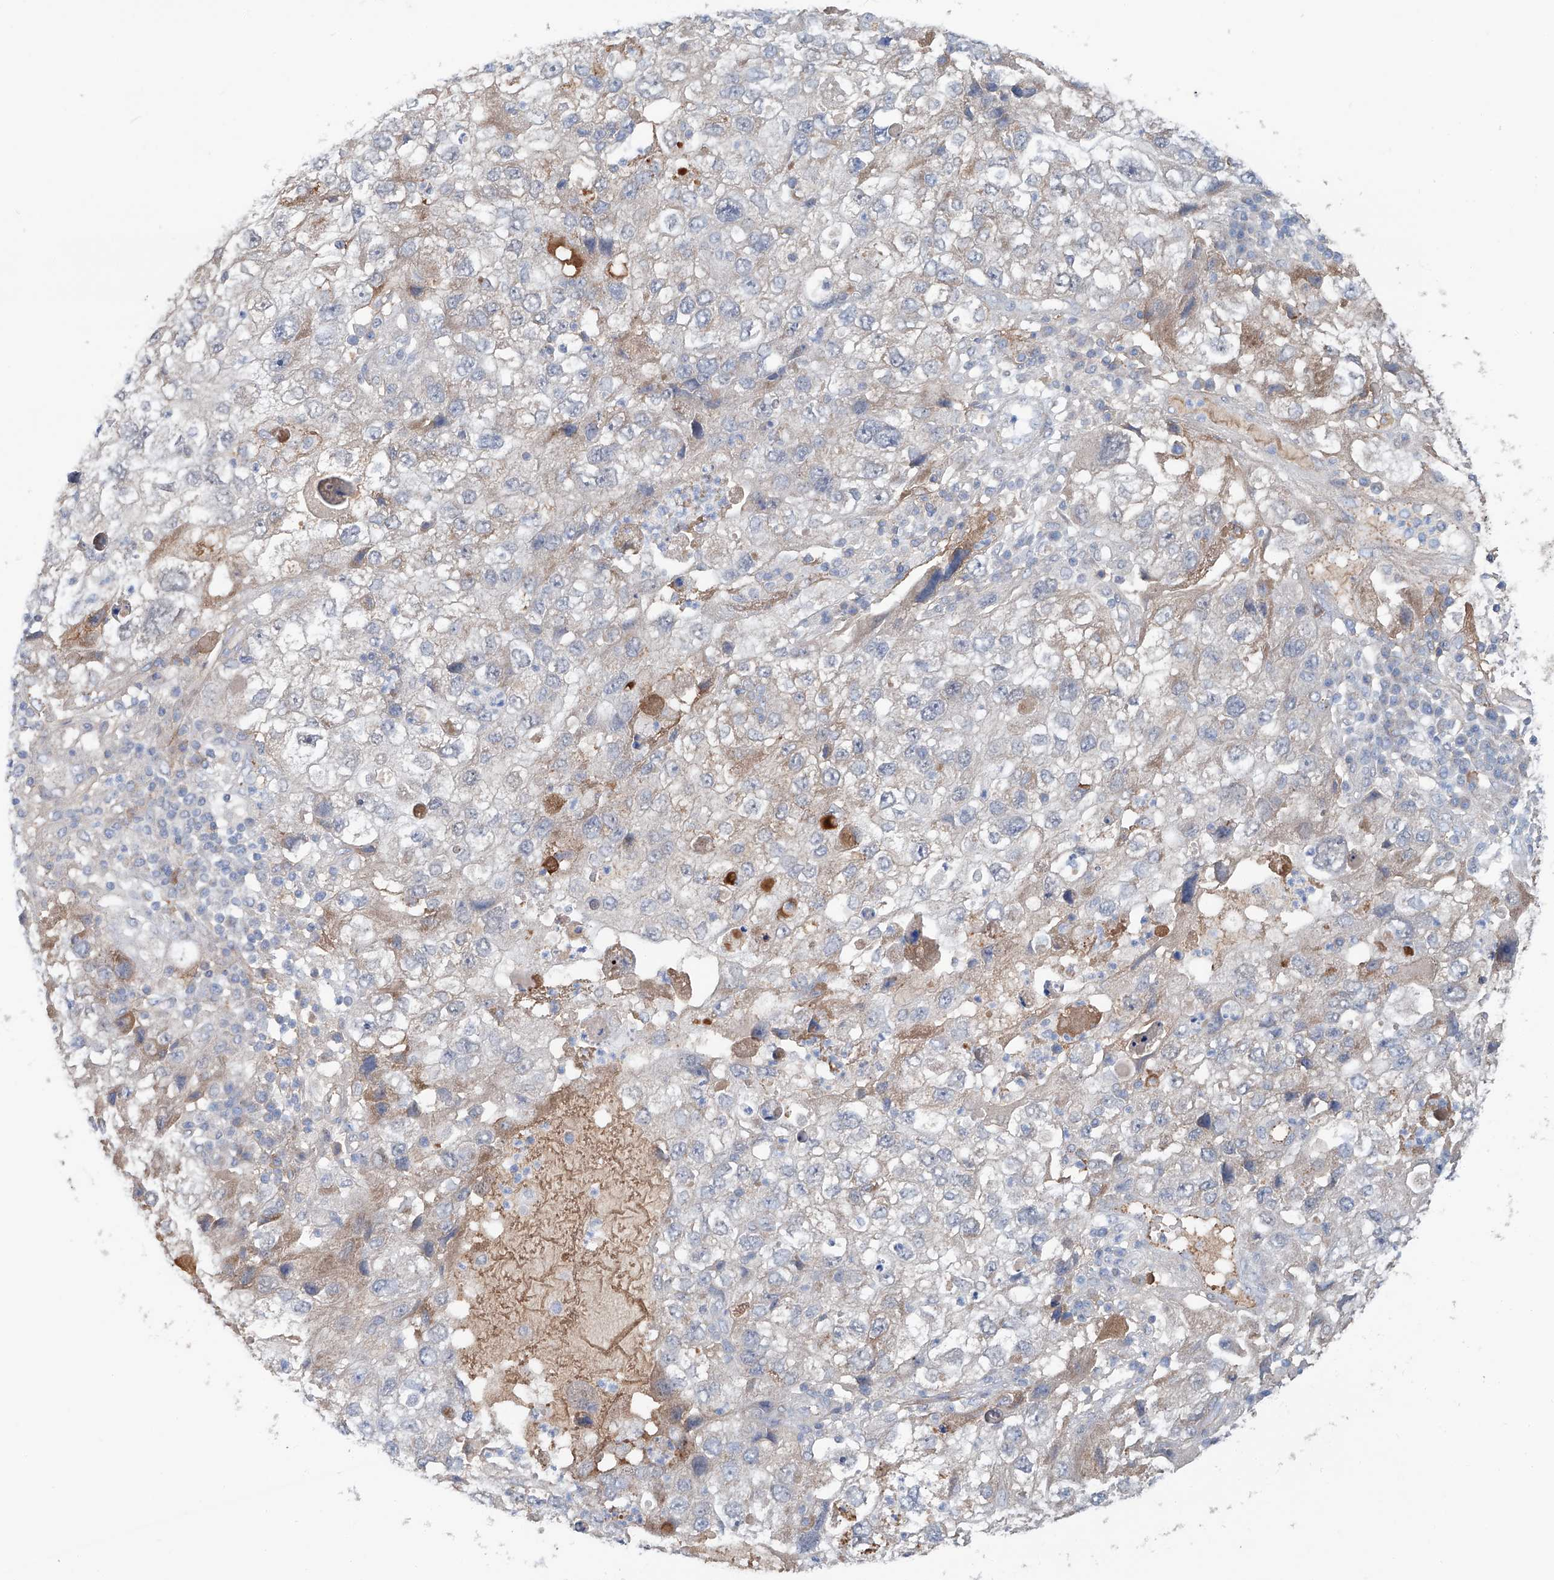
{"staining": {"intensity": "weak", "quantity": "<25%", "location": "cytoplasmic/membranous"}, "tissue": "endometrial cancer", "cell_type": "Tumor cells", "image_type": "cancer", "snomed": [{"axis": "morphology", "description": "Adenocarcinoma, NOS"}, {"axis": "topography", "description": "Endometrium"}], "caption": "This is a micrograph of immunohistochemistry (IHC) staining of endometrial adenocarcinoma, which shows no positivity in tumor cells.", "gene": "SIX4", "patient": {"sex": "female", "age": 49}}